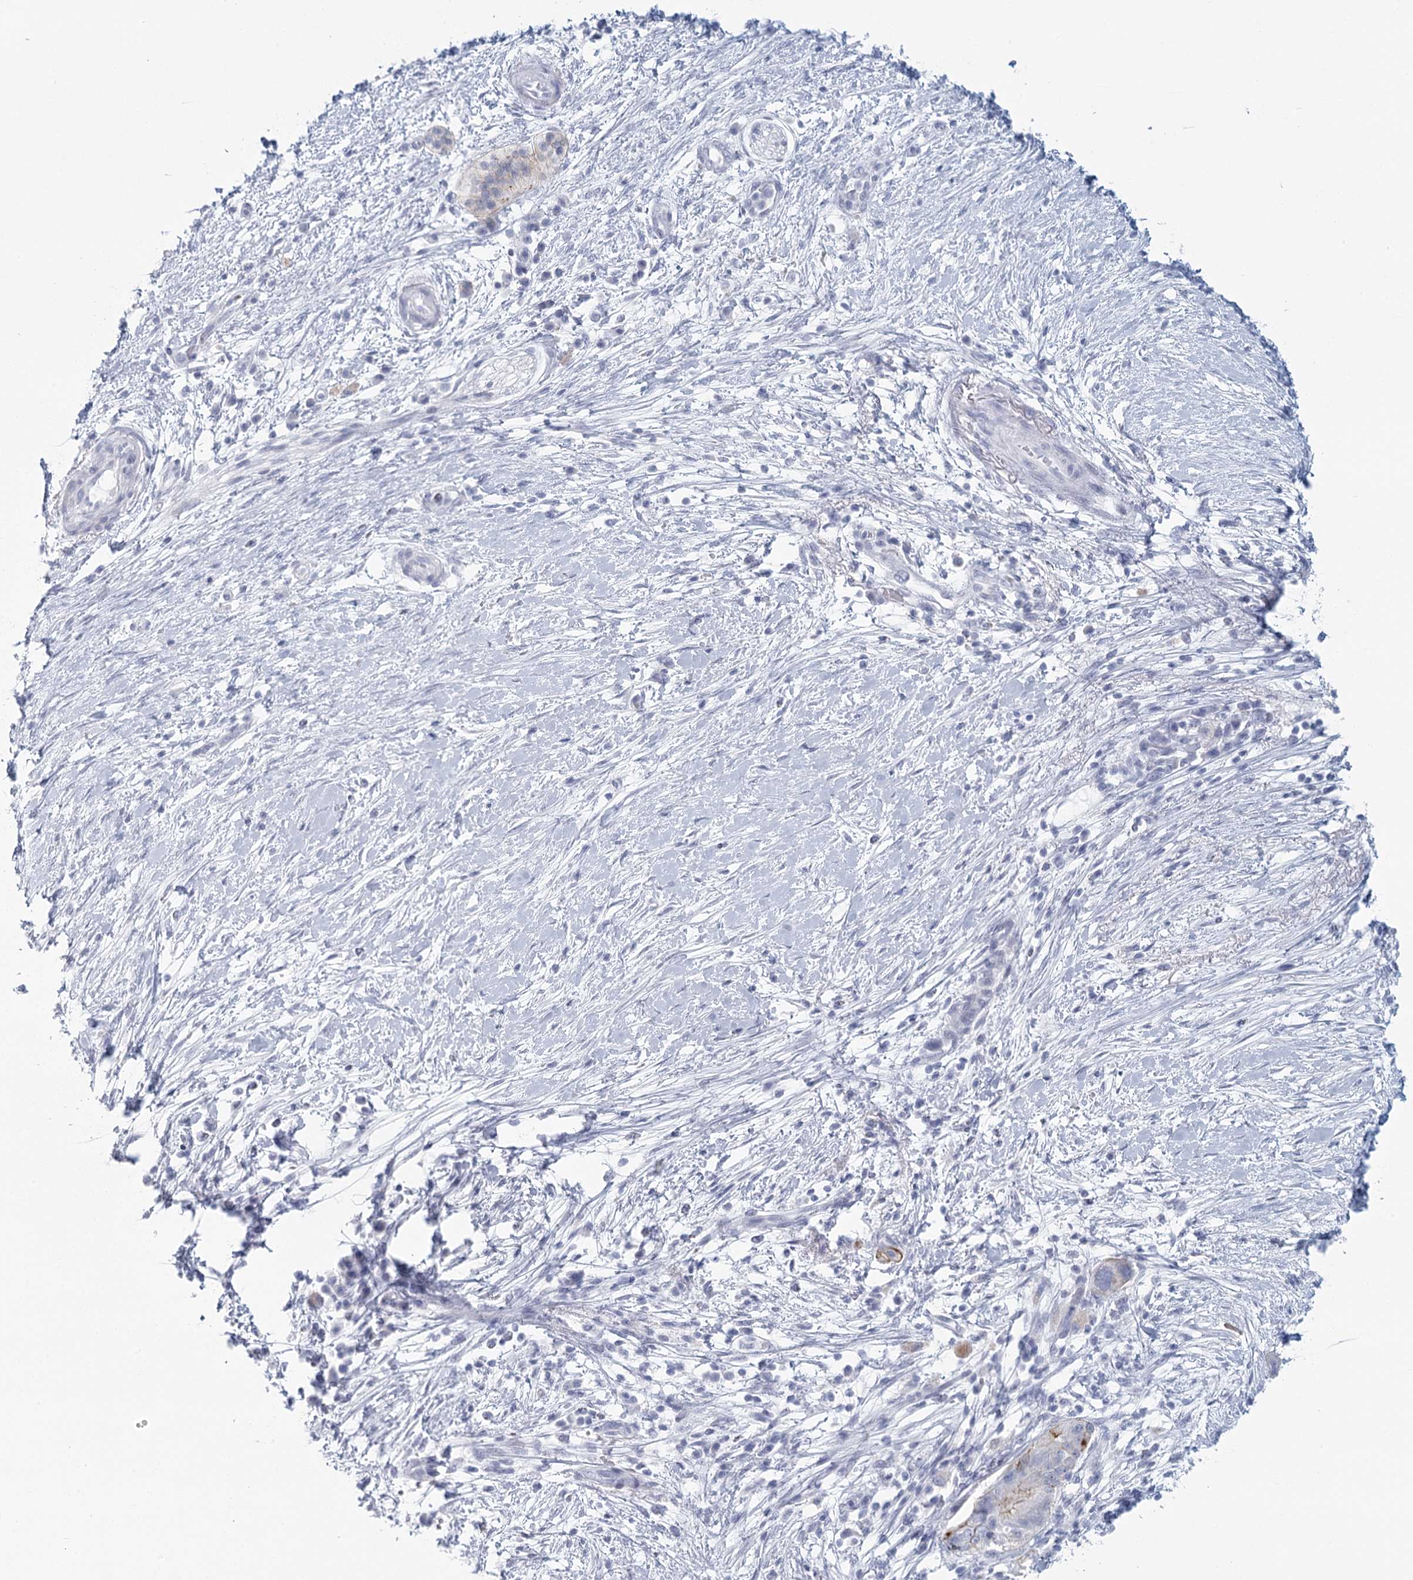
{"staining": {"intensity": "negative", "quantity": "none", "location": "none"}, "tissue": "pancreatic cancer", "cell_type": "Tumor cells", "image_type": "cancer", "snomed": [{"axis": "morphology", "description": "Adenocarcinoma, NOS"}, {"axis": "topography", "description": "Pancreas"}], "caption": "Tumor cells are negative for protein expression in human pancreatic adenocarcinoma.", "gene": "WNT8B", "patient": {"sex": "male", "age": 68}}